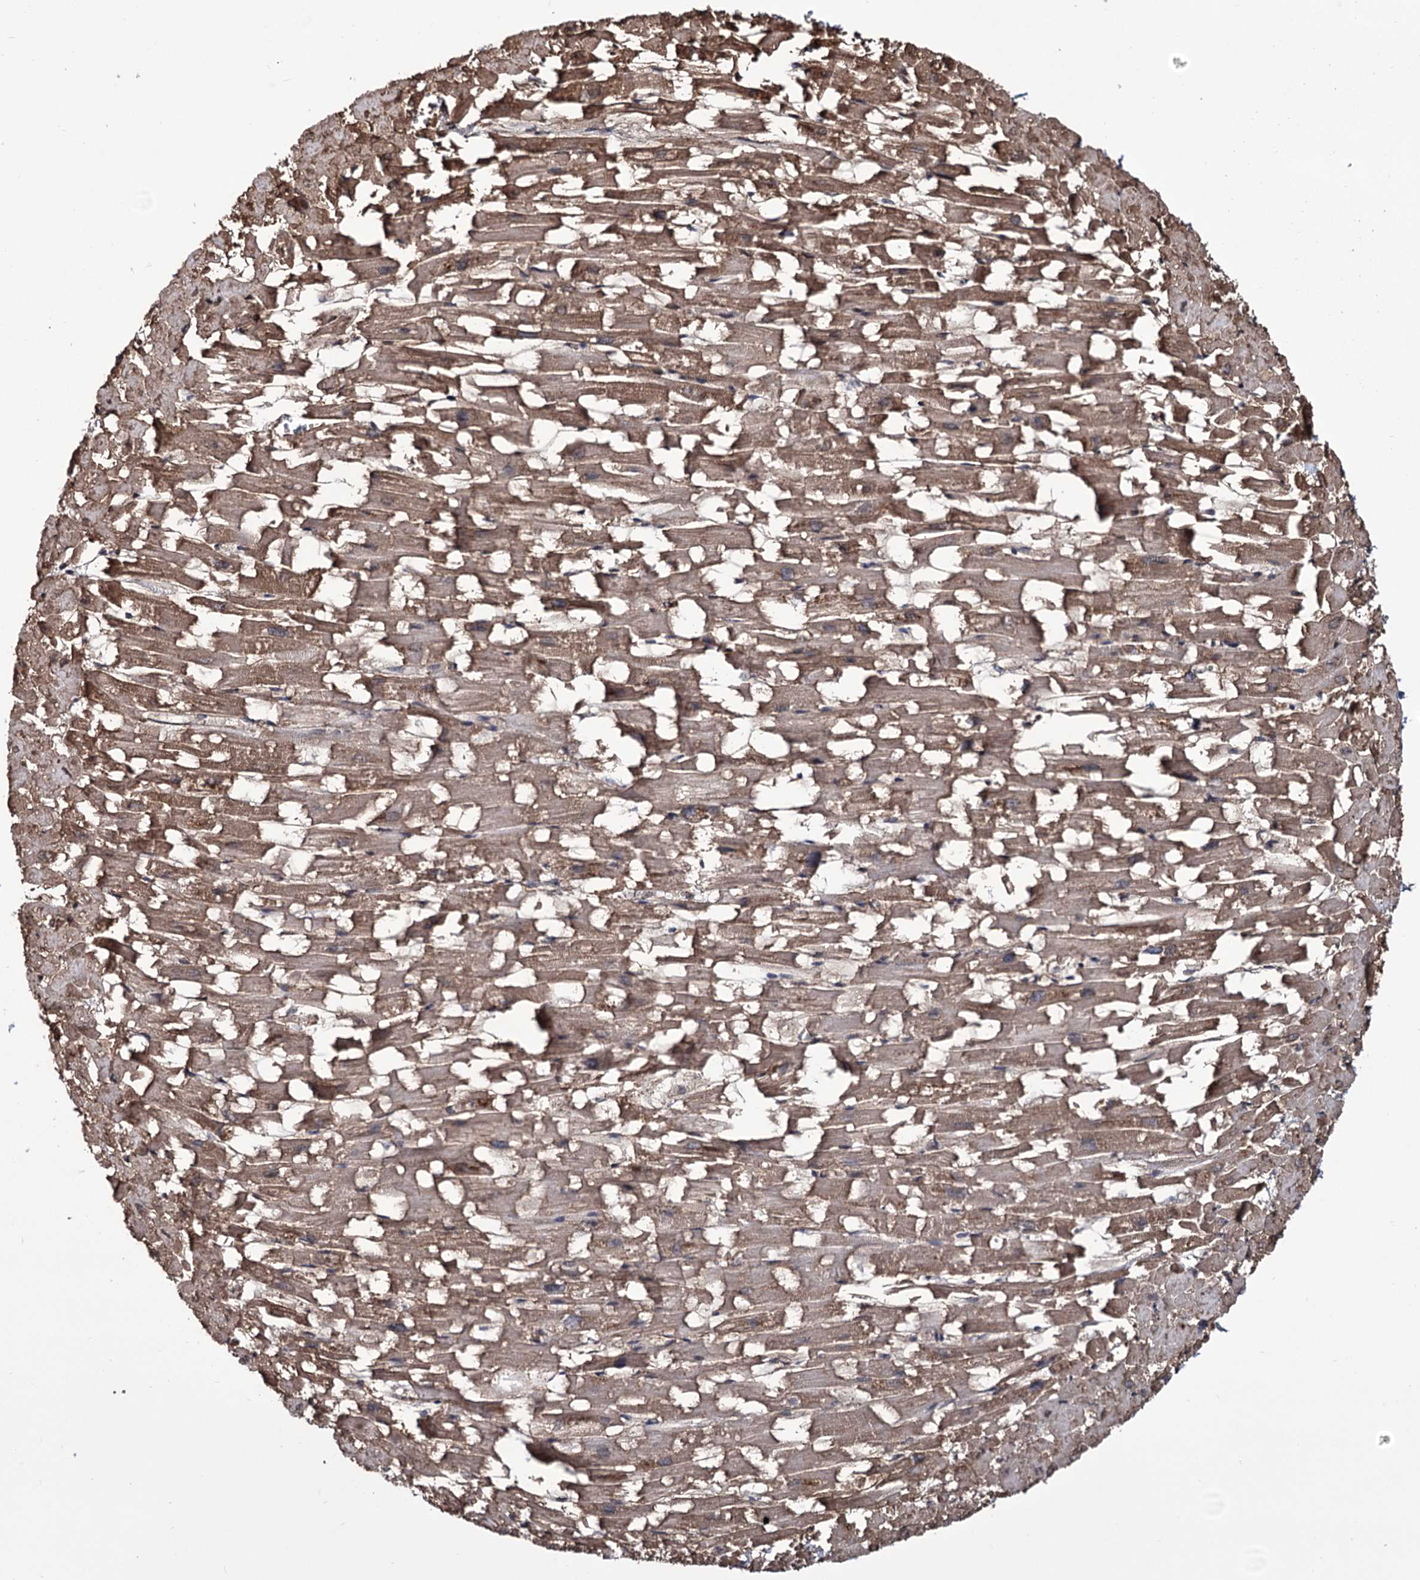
{"staining": {"intensity": "moderate", "quantity": ">75%", "location": "cytoplasmic/membranous"}, "tissue": "heart muscle", "cell_type": "Cardiomyocytes", "image_type": "normal", "snomed": [{"axis": "morphology", "description": "Normal tissue, NOS"}, {"axis": "topography", "description": "Heart"}], "caption": "High-magnification brightfield microscopy of unremarkable heart muscle stained with DAB (3,3'-diaminobenzidine) (brown) and counterstained with hematoxylin (blue). cardiomyocytes exhibit moderate cytoplasmic/membranous staining is present in approximately>75% of cells.", "gene": "ZC3H12C", "patient": {"sex": "female", "age": 64}}